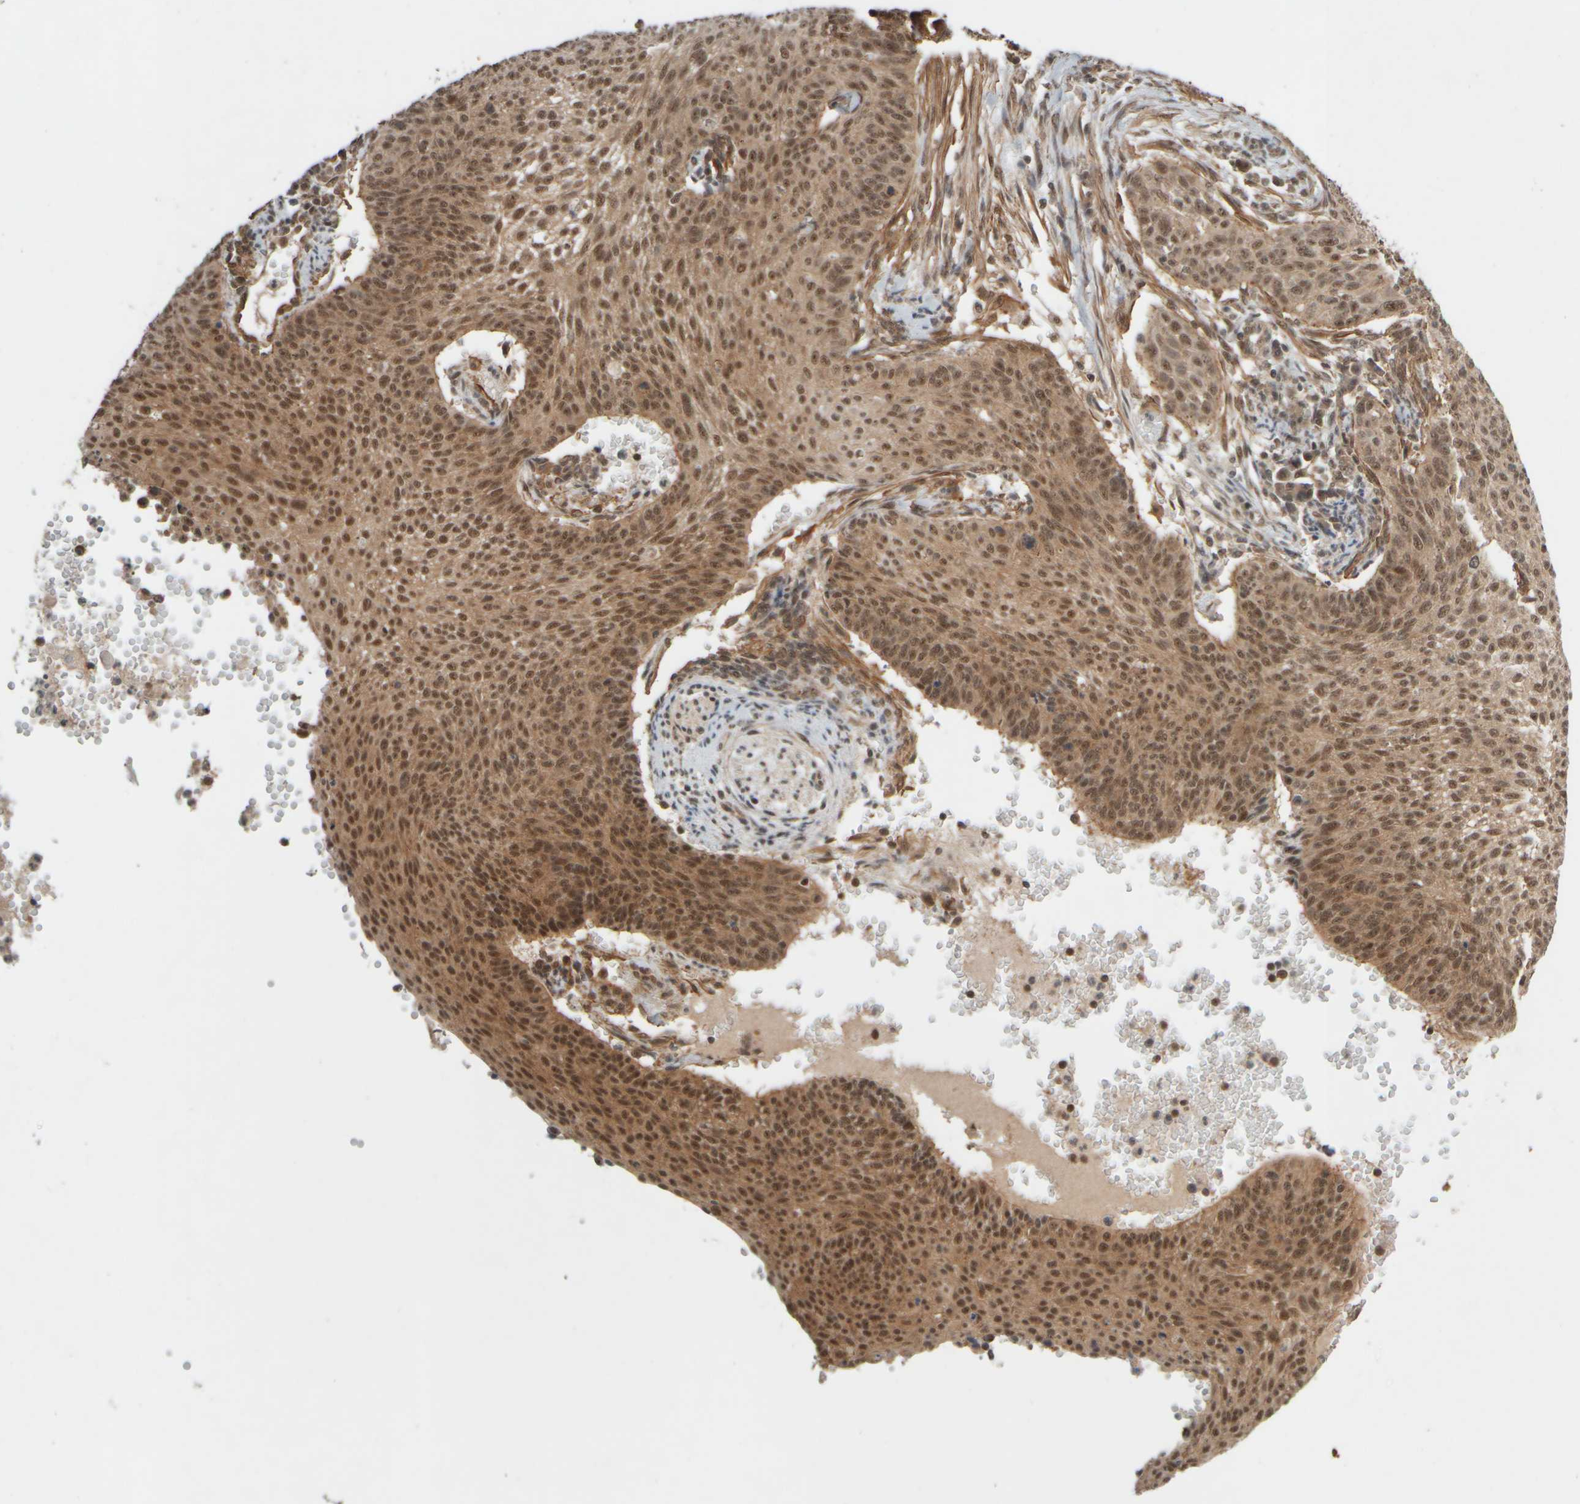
{"staining": {"intensity": "moderate", "quantity": ">75%", "location": "cytoplasmic/membranous,nuclear"}, "tissue": "cervical cancer", "cell_type": "Tumor cells", "image_type": "cancer", "snomed": [{"axis": "morphology", "description": "Squamous cell carcinoma, NOS"}, {"axis": "topography", "description": "Cervix"}], "caption": "Cervical cancer (squamous cell carcinoma) stained with DAB (3,3'-diaminobenzidine) immunohistochemistry (IHC) displays medium levels of moderate cytoplasmic/membranous and nuclear expression in approximately >75% of tumor cells. The protein is shown in brown color, while the nuclei are stained blue.", "gene": "SYNRG", "patient": {"sex": "female", "age": 70}}